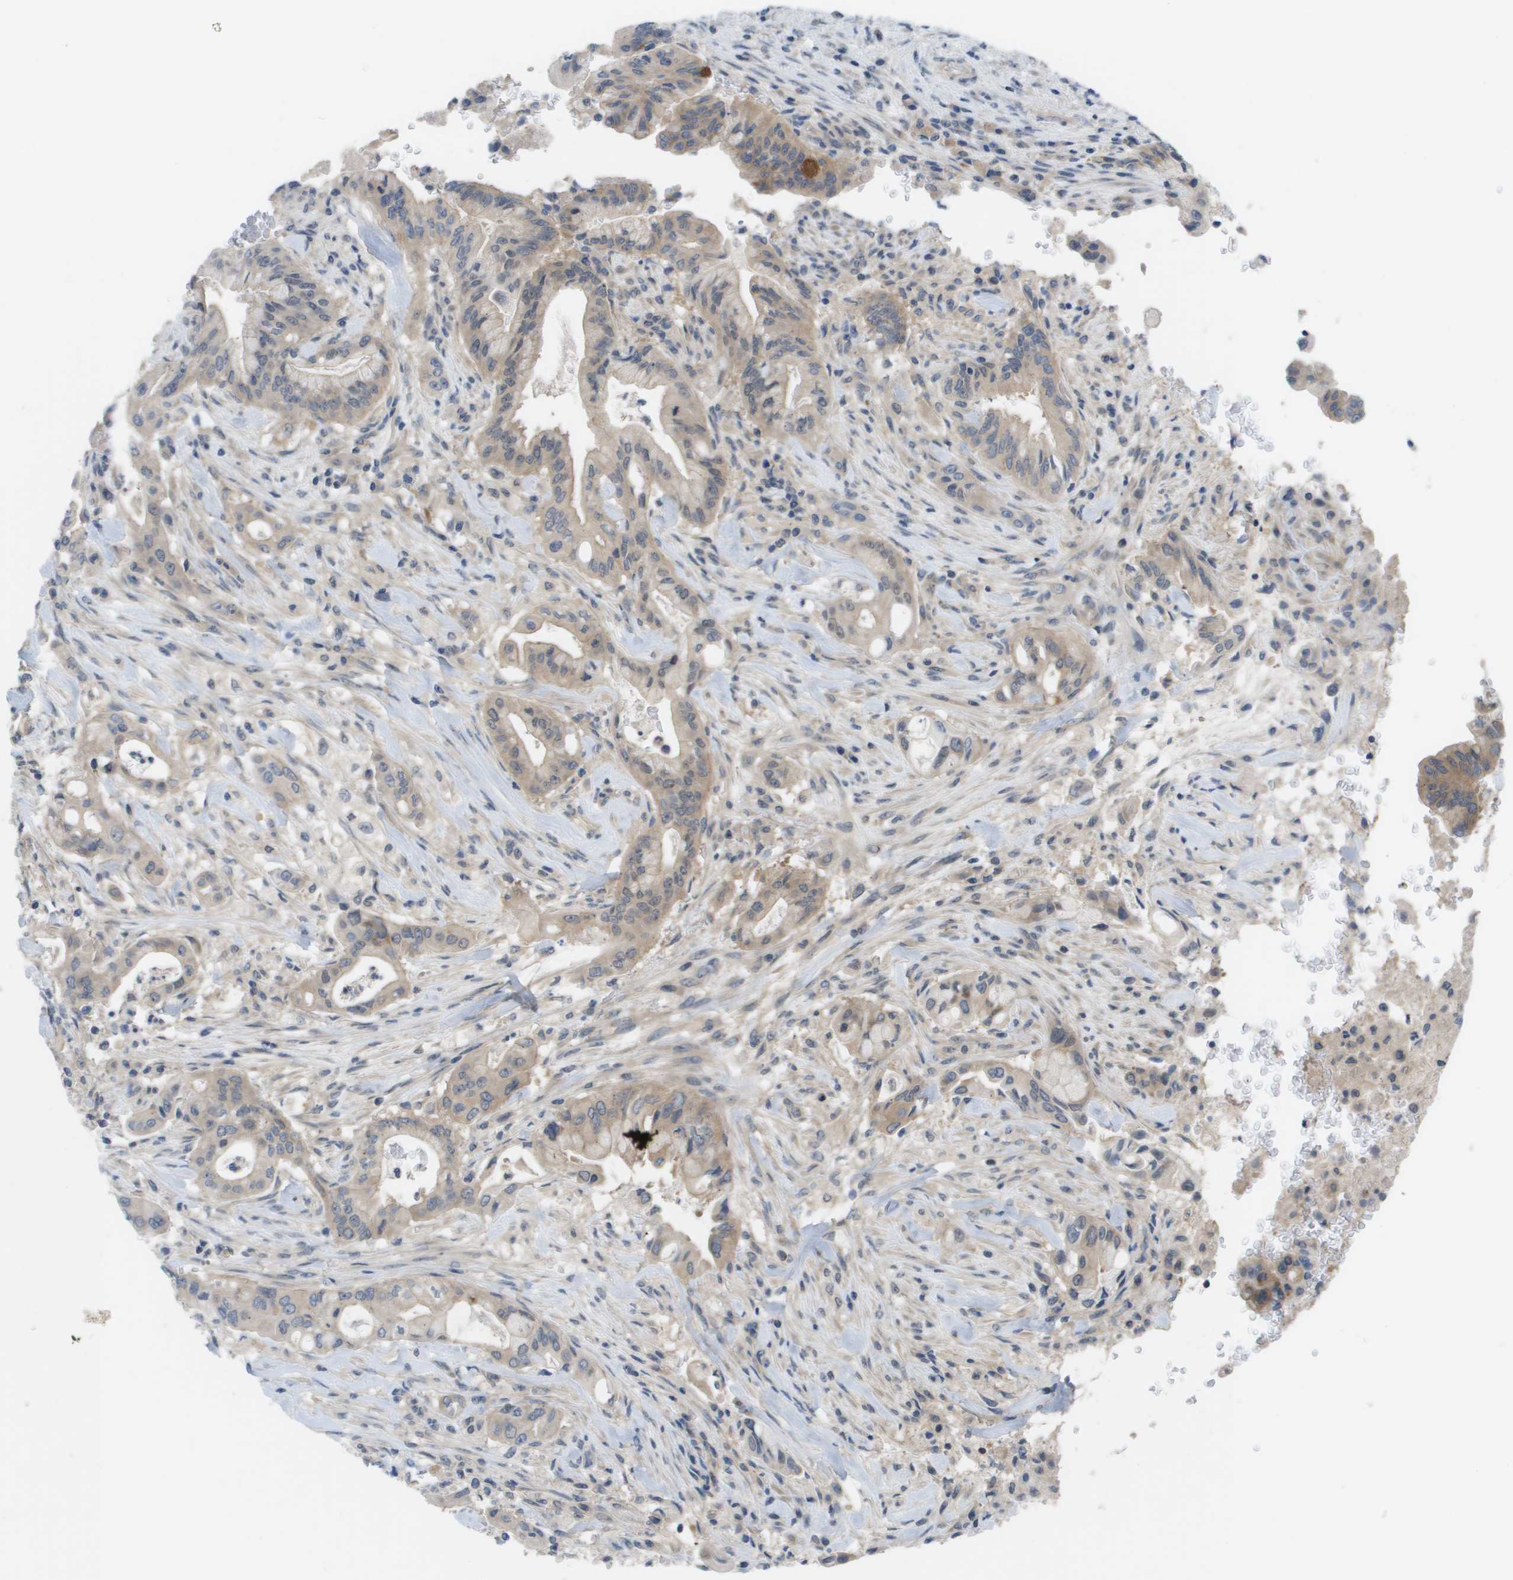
{"staining": {"intensity": "weak", "quantity": "25%-75%", "location": "cytoplasmic/membranous"}, "tissue": "pancreatic cancer", "cell_type": "Tumor cells", "image_type": "cancer", "snomed": [{"axis": "morphology", "description": "Adenocarcinoma, NOS"}, {"axis": "topography", "description": "Pancreas"}], "caption": "Tumor cells exhibit weak cytoplasmic/membranous staining in about 25%-75% of cells in pancreatic adenocarcinoma.", "gene": "CTPS2", "patient": {"sex": "female", "age": 73}}